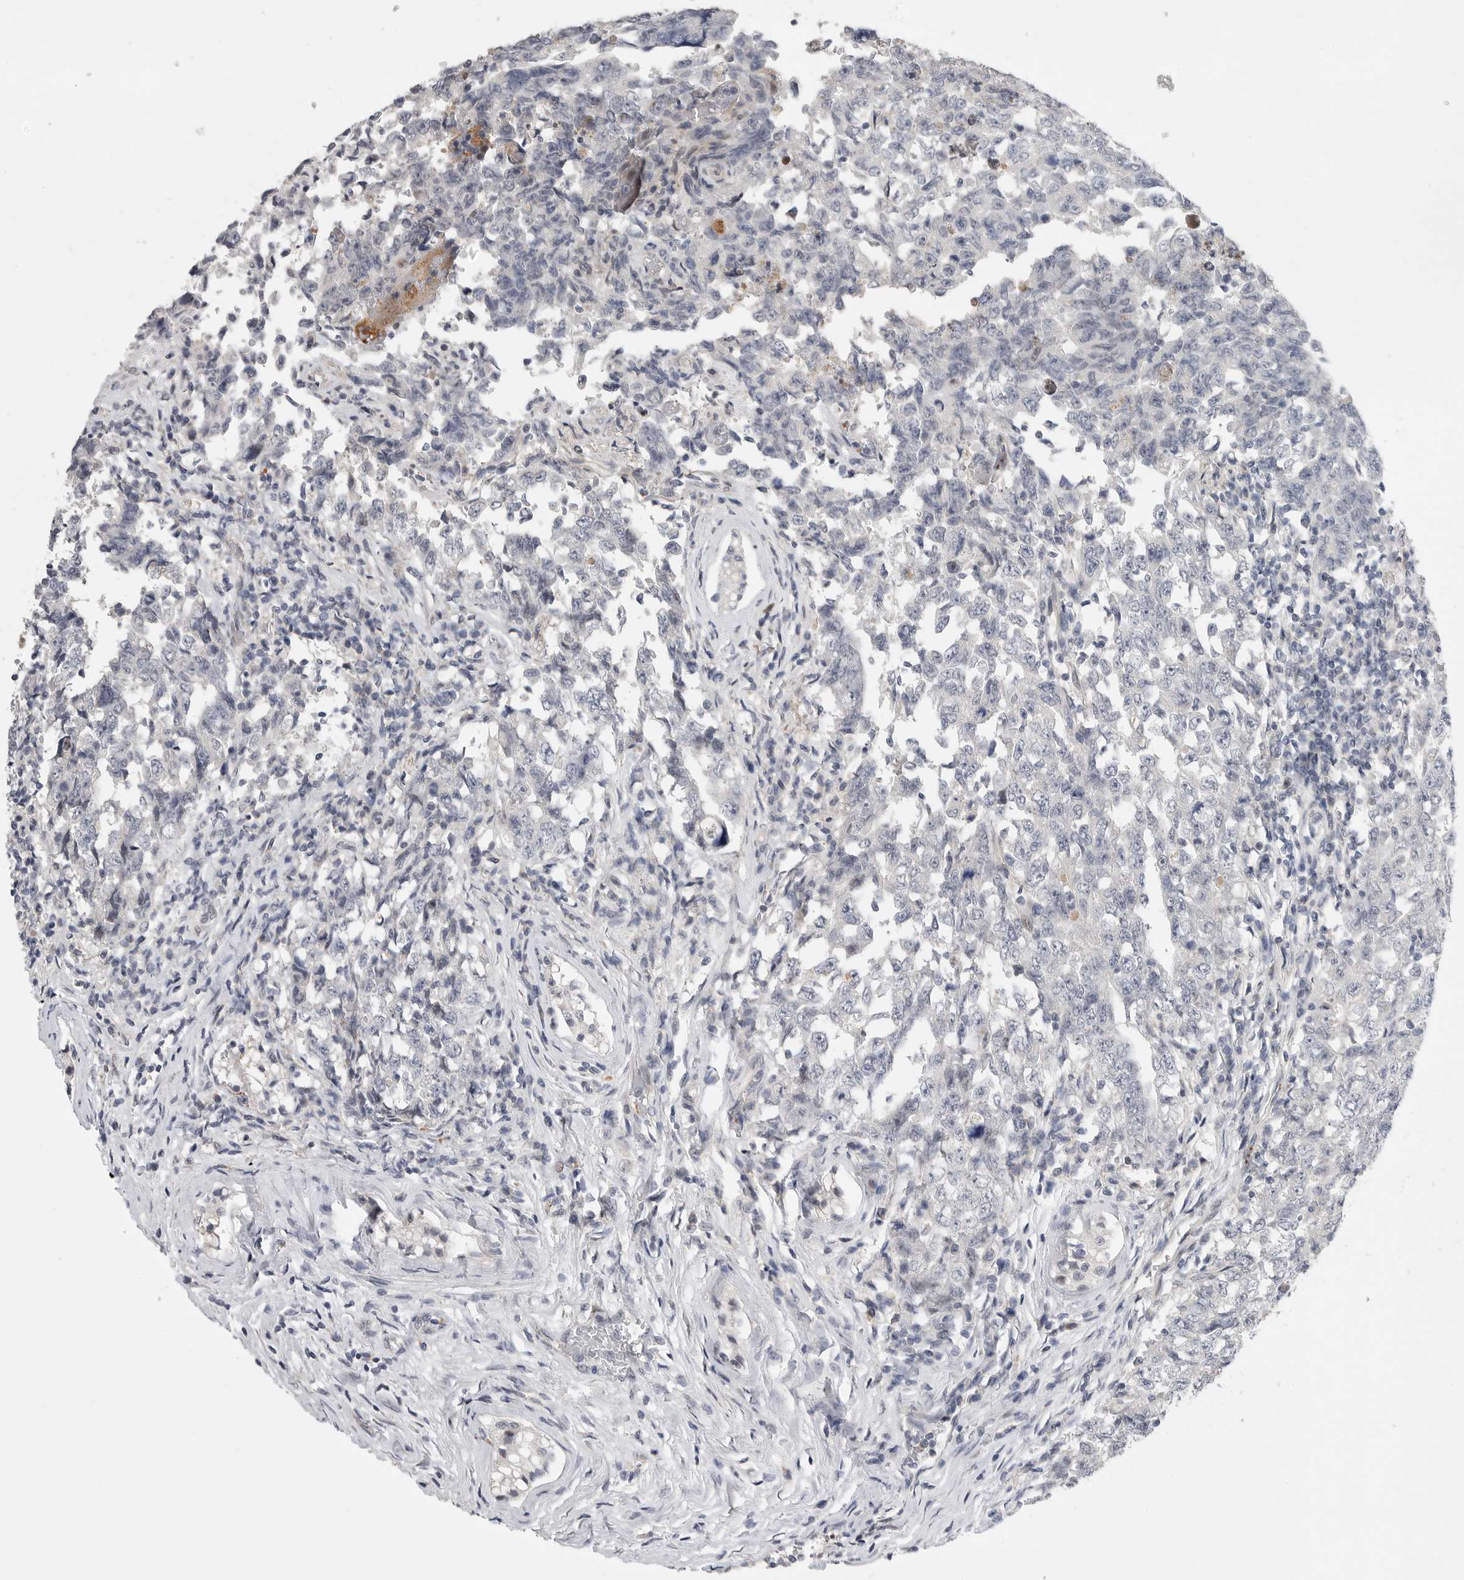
{"staining": {"intensity": "negative", "quantity": "none", "location": "none"}, "tissue": "testis cancer", "cell_type": "Tumor cells", "image_type": "cancer", "snomed": [{"axis": "morphology", "description": "Carcinoma, Embryonal, NOS"}, {"axis": "topography", "description": "Testis"}], "caption": "High magnification brightfield microscopy of testis embryonal carcinoma stained with DAB (3,3'-diaminobenzidine) (brown) and counterstained with hematoxylin (blue): tumor cells show no significant staining.", "gene": "FBXO43", "patient": {"sex": "male", "age": 26}}